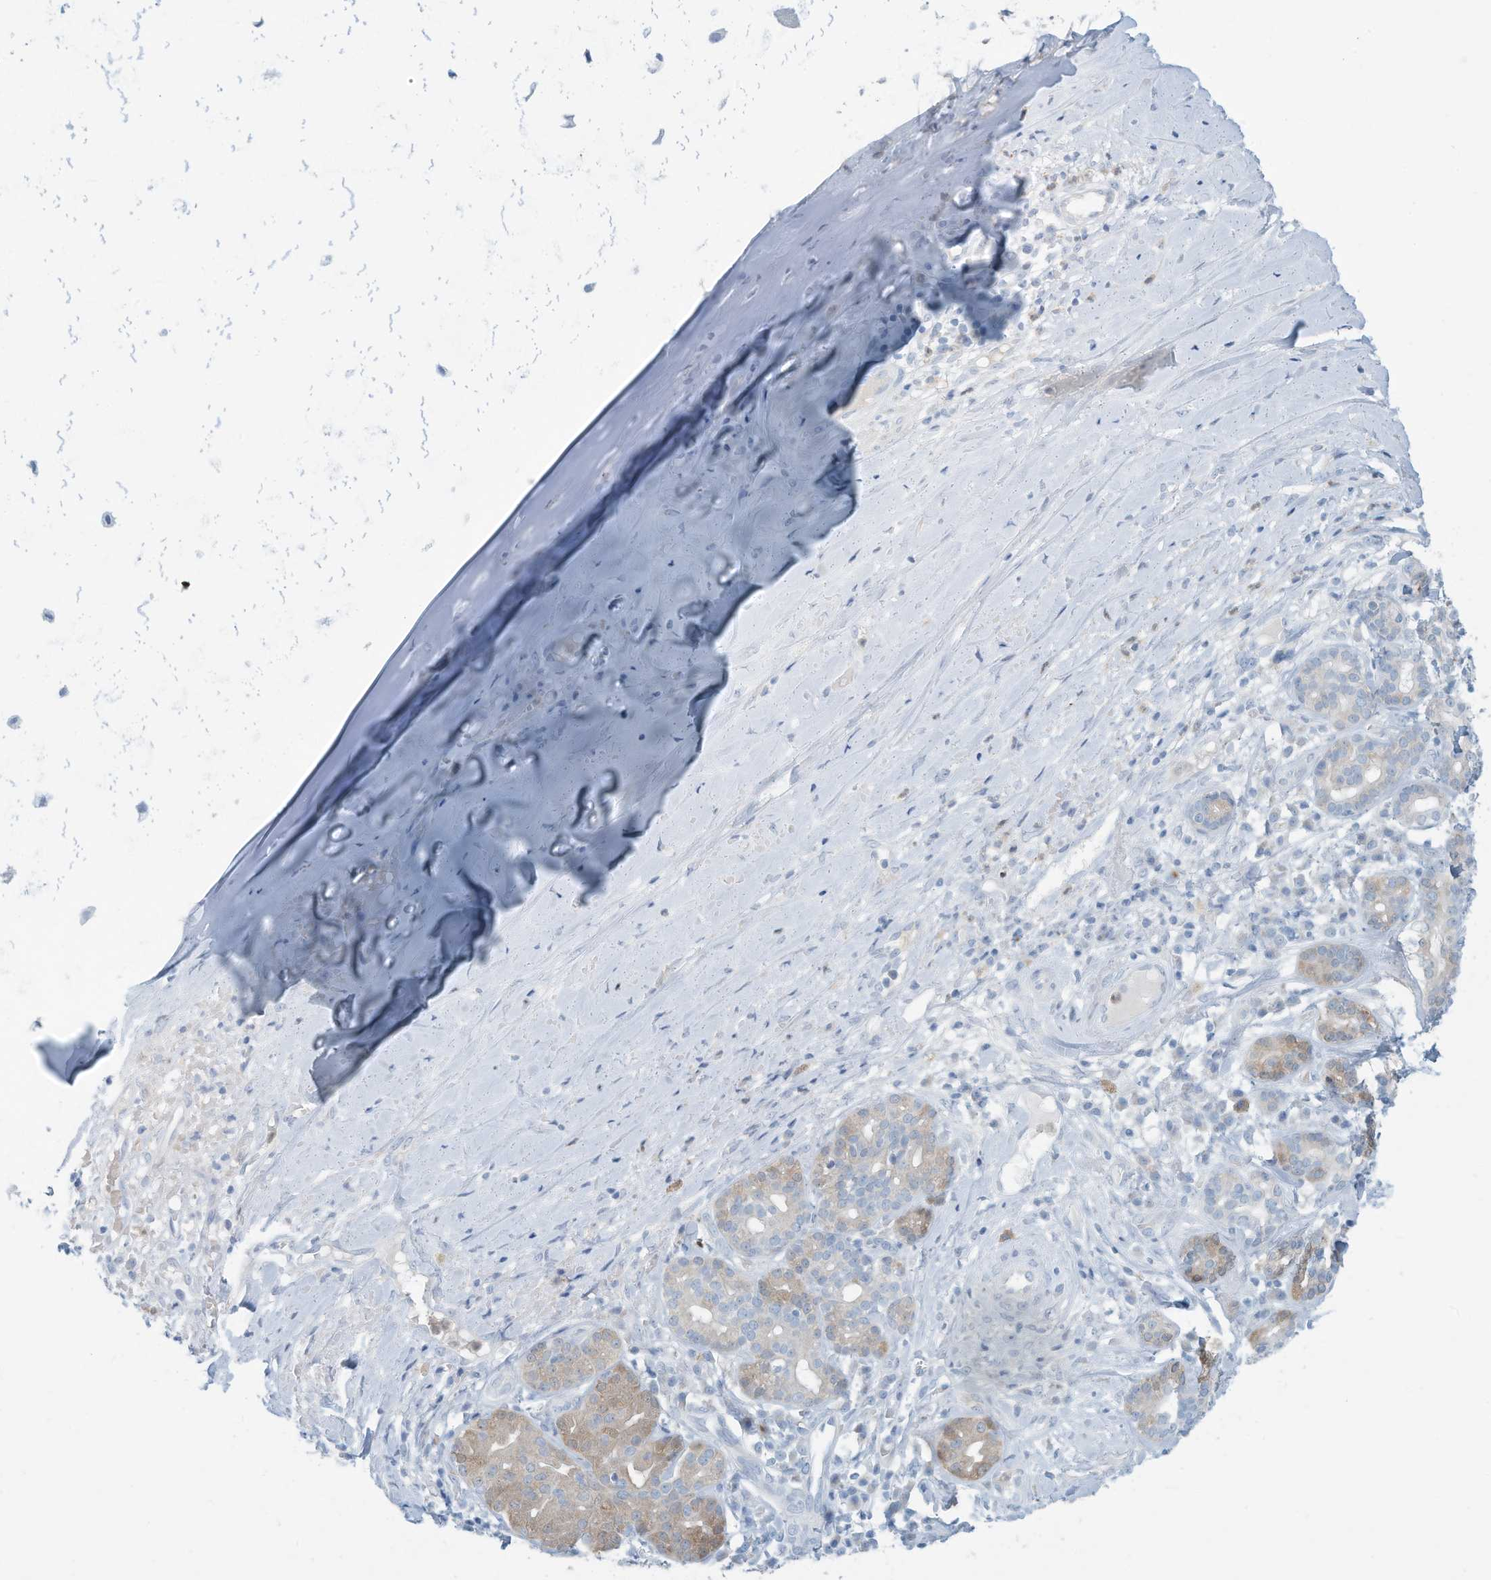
{"staining": {"intensity": "negative", "quantity": "none", "location": "none"}, "tissue": "adipose tissue", "cell_type": "Adipocytes", "image_type": "normal", "snomed": [{"axis": "morphology", "description": "Normal tissue, NOS"}, {"axis": "morphology", "description": "Basal cell carcinoma"}, {"axis": "topography", "description": "Cartilage tissue"}, {"axis": "topography", "description": "Nasopharynx"}, {"axis": "topography", "description": "Oral tissue"}], "caption": "Protein analysis of unremarkable adipose tissue reveals no significant staining in adipocytes. The staining was performed using DAB to visualize the protein expression in brown, while the nuclei were stained in blue with hematoxylin (Magnification: 20x).", "gene": "ERI2", "patient": {"sex": "female", "age": 77}}